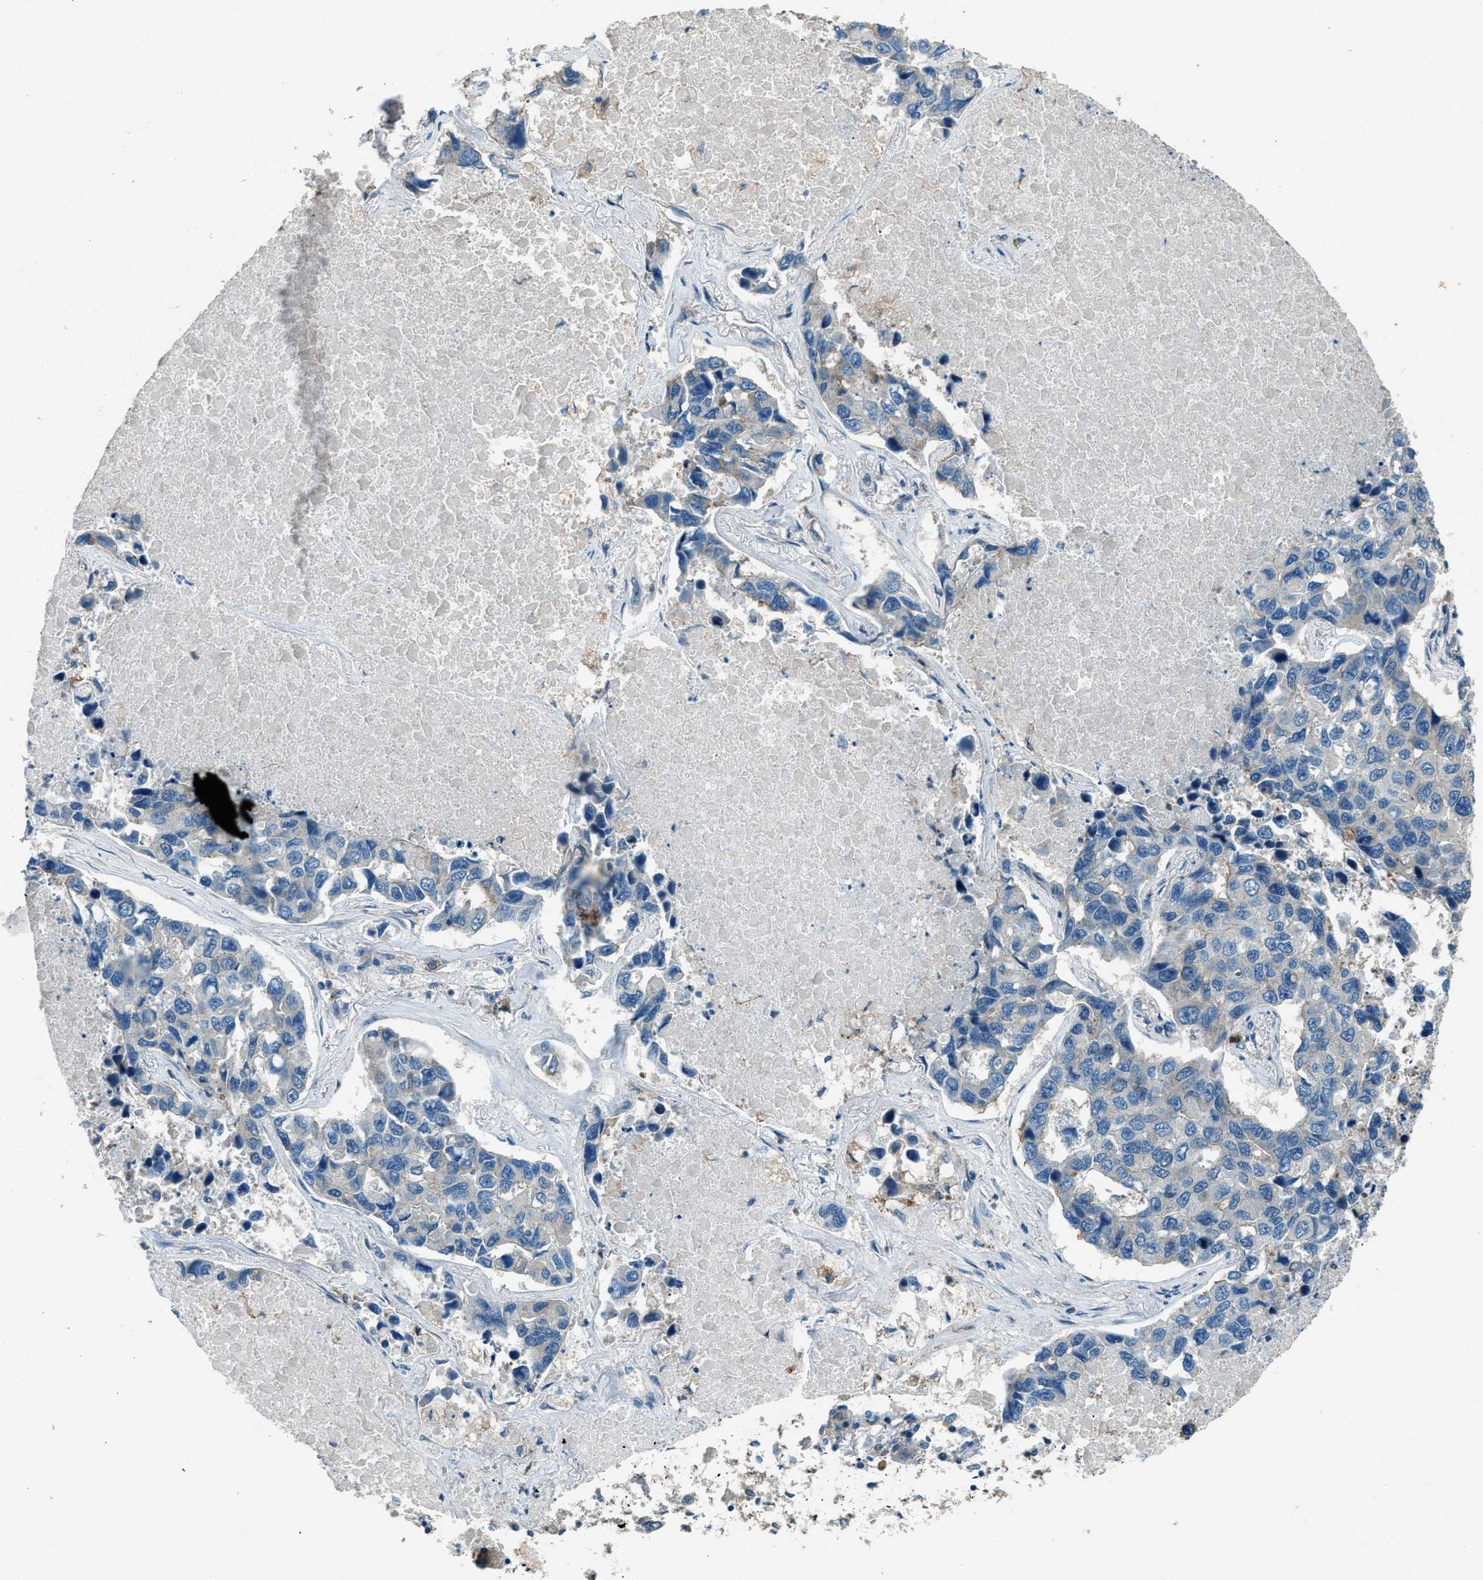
{"staining": {"intensity": "negative", "quantity": "none", "location": "none"}, "tissue": "lung cancer", "cell_type": "Tumor cells", "image_type": "cancer", "snomed": [{"axis": "morphology", "description": "Adenocarcinoma, NOS"}, {"axis": "topography", "description": "Lung"}], "caption": "Tumor cells are negative for protein expression in human lung adenocarcinoma. (DAB immunohistochemistry (IHC) with hematoxylin counter stain).", "gene": "SVIL", "patient": {"sex": "male", "age": 64}}